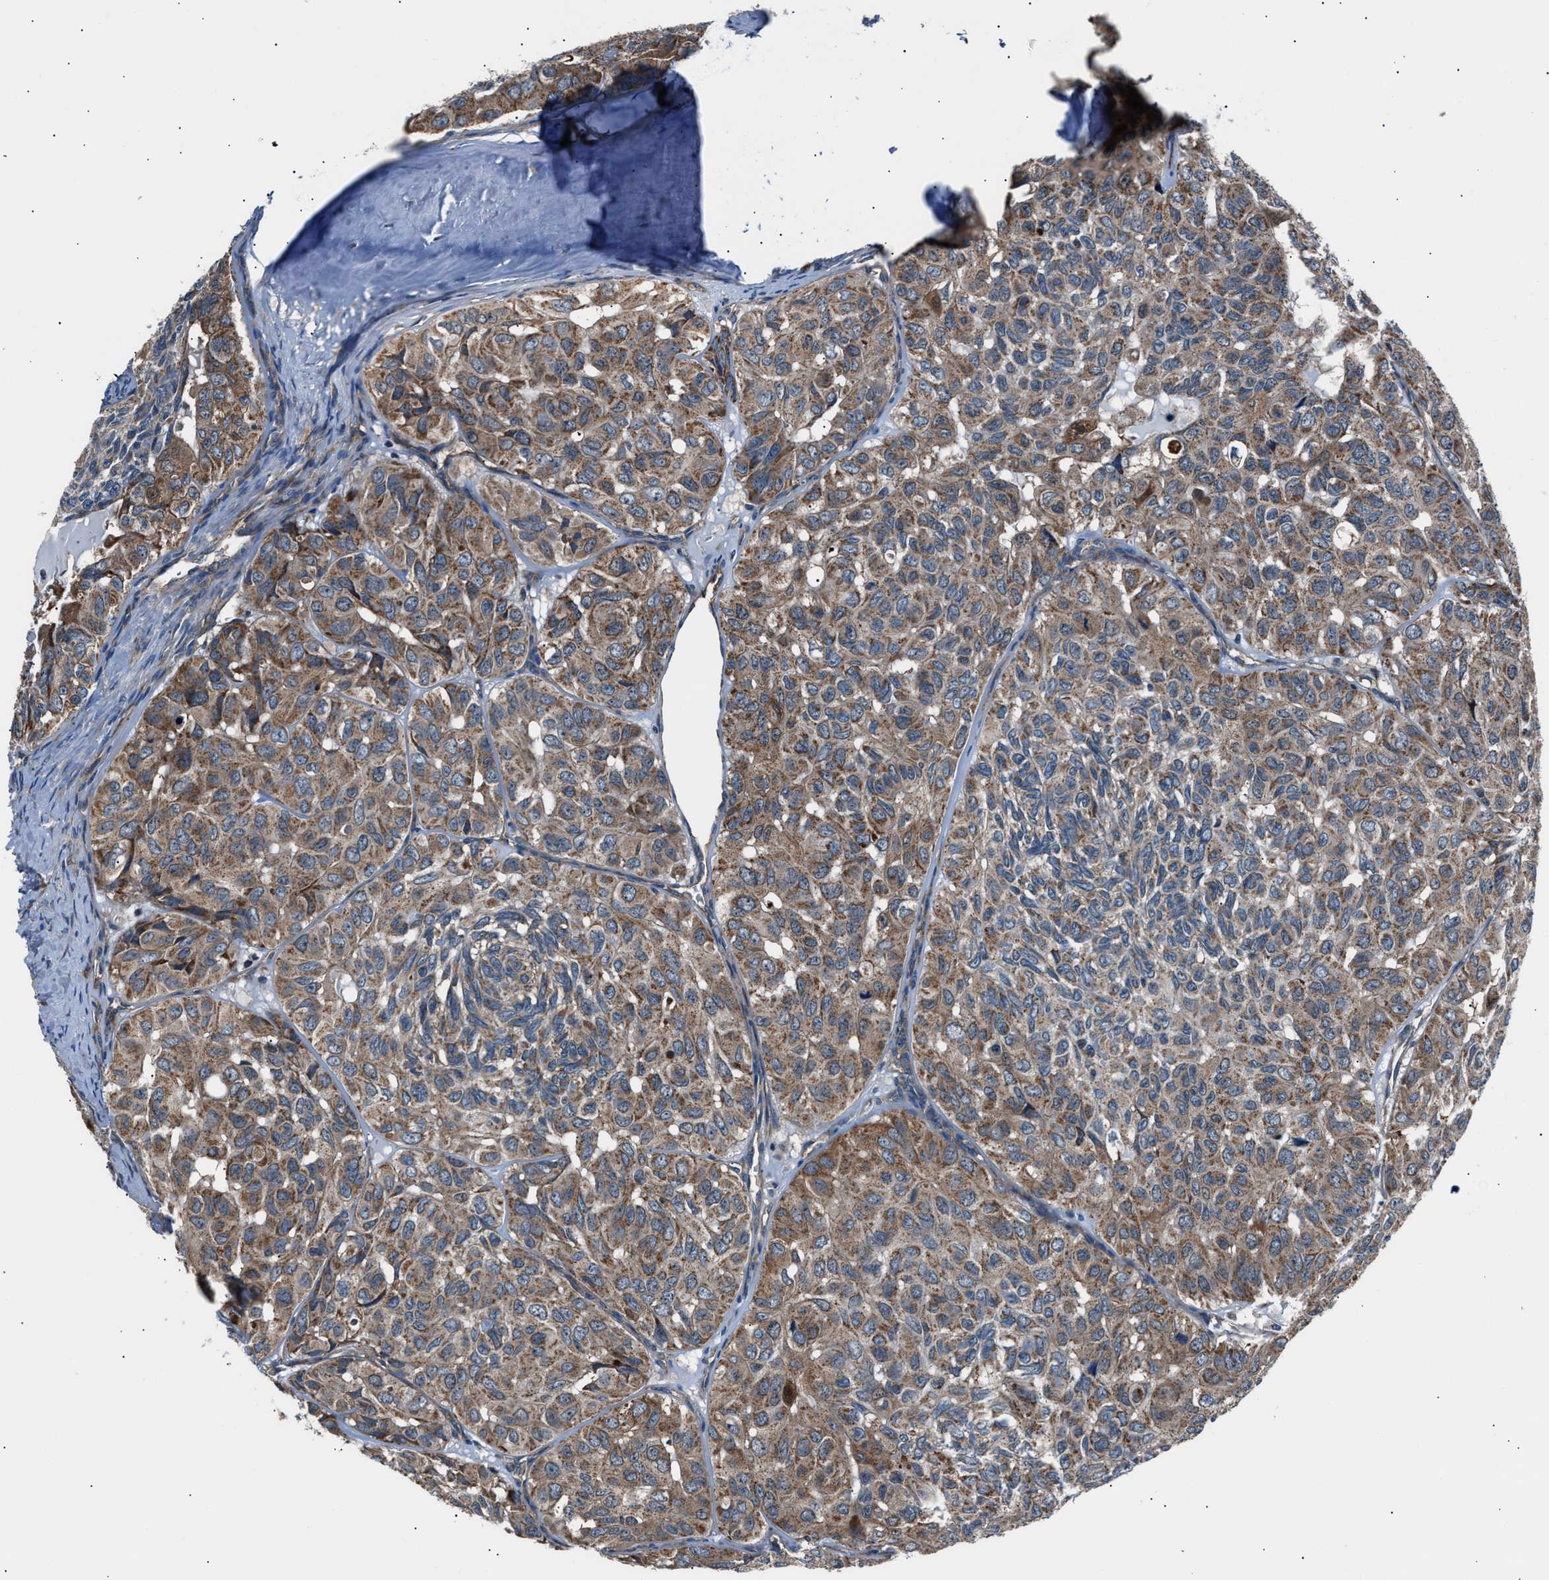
{"staining": {"intensity": "moderate", "quantity": ">75%", "location": "cytoplasmic/membranous"}, "tissue": "head and neck cancer", "cell_type": "Tumor cells", "image_type": "cancer", "snomed": [{"axis": "morphology", "description": "Adenocarcinoma, NOS"}, {"axis": "topography", "description": "Salivary gland, NOS"}, {"axis": "topography", "description": "Head-Neck"}], "caption": "Head and neck cancer stained with a protein marker demonstrates moderate staining in tumor cells.", "gene": "GGCT", "patient": {"sex": "female", "age": 76}}